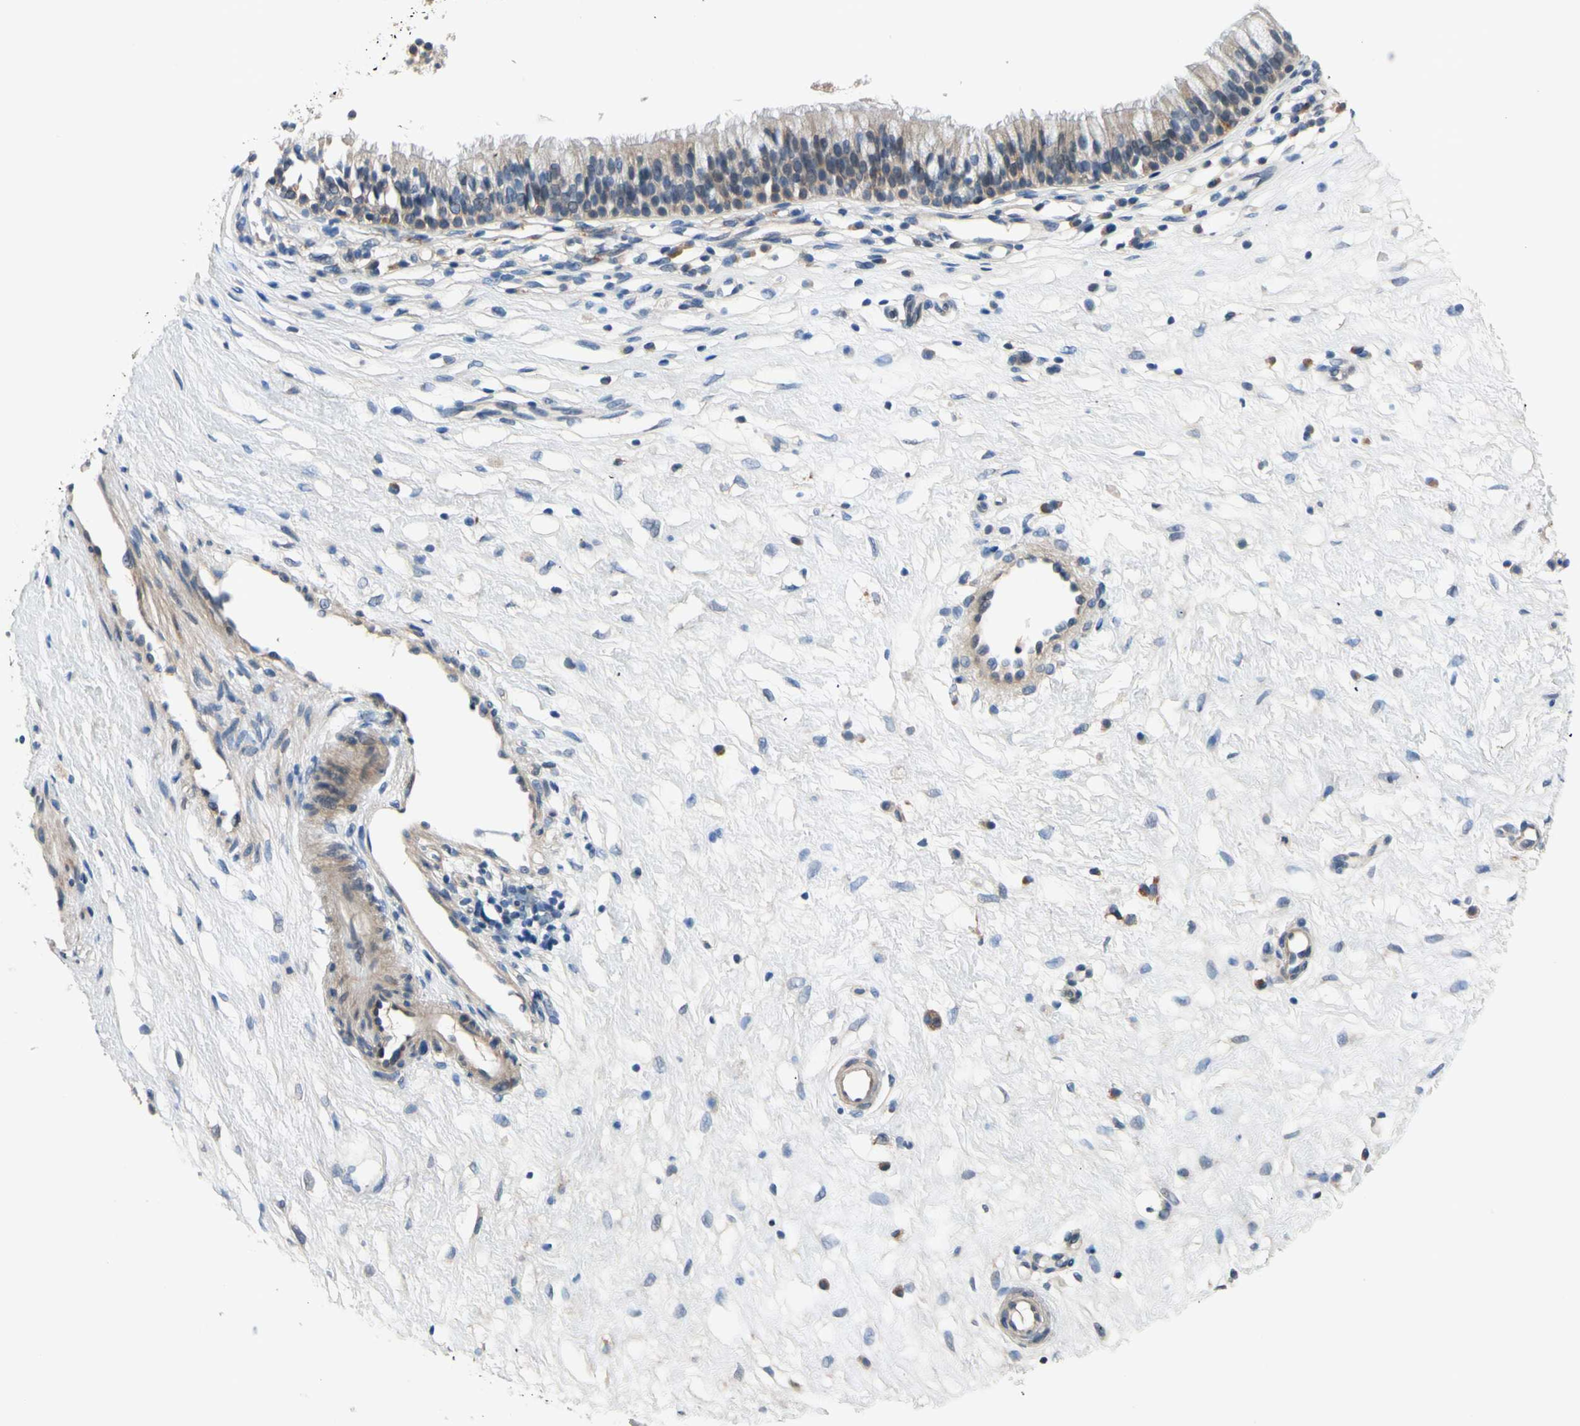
{"staining": {"intensity": "weak", "quantity": ">75%", "location": "cytoplasmic/membranous"}, "tissue": "nasopharynx", "cell_type": "Respiratory epithelial cells", "image_type": "normal", "snomed": [{"axis": "morphology", "description": "Normal tissue, NOS"}, {"axis": "topography", "description": "Nasopharynx"}], "caption": "Weak cytoplasmic/membranous expression for a protein is seen in approximately >75% of respiratory epithelial cells of benign nasopharynx using immunohistochemistry.", "gene": "SIGLEC5", "patient": {"sex": "male", "age": 21}}